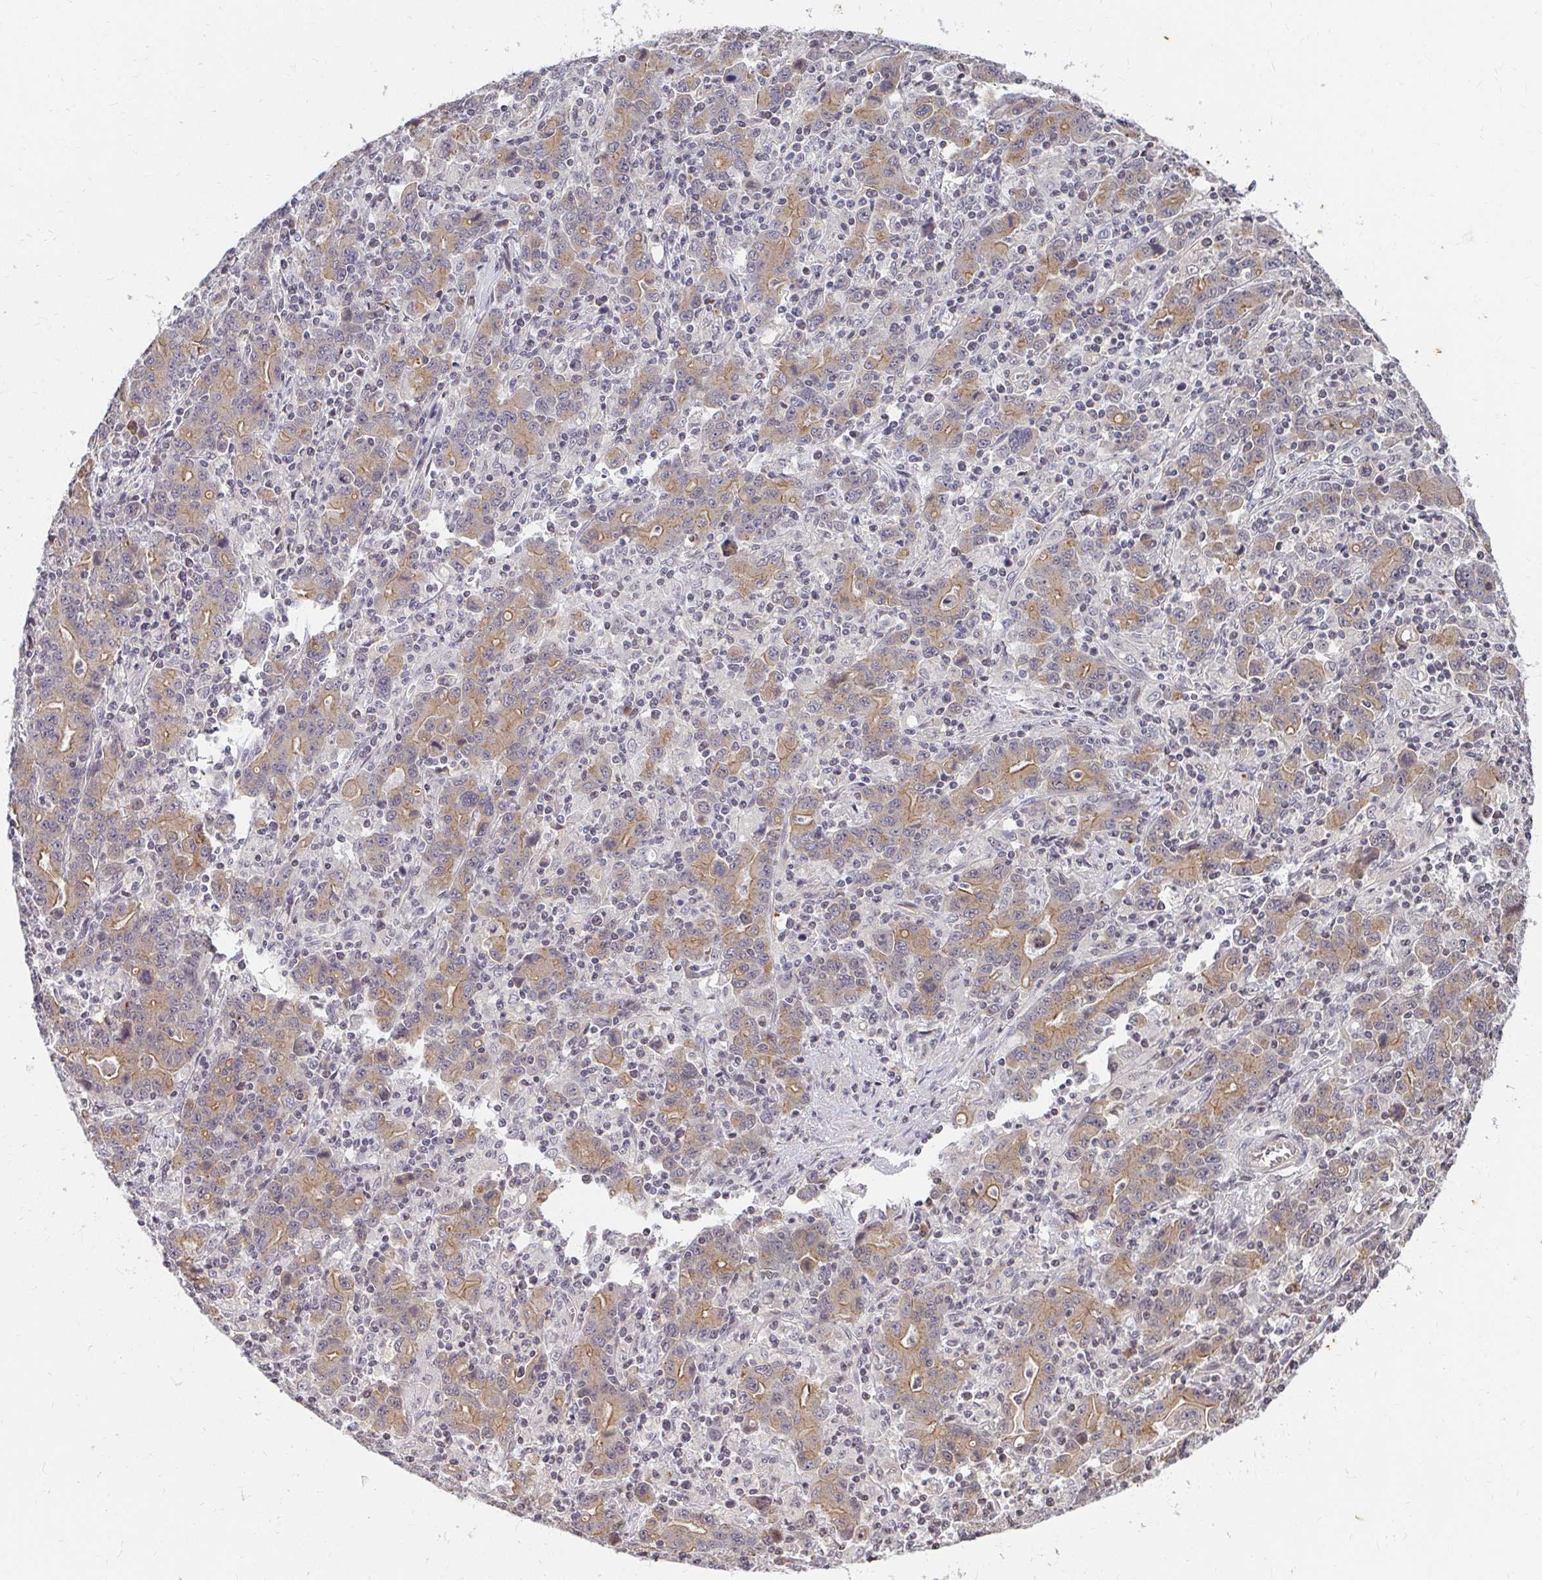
{"staining": {"intensity": "moderate", "quantity": "25%-75%", "location": "cytoplasmic/membranous"}, "tissue": "stomach cancer", "cell_type": "Tumor cells", "image_type": "cancer", "snomed": [{"axis": "morphology", "description": "Adenocarcinoma, NOS"}, {"axis": "topography", "description": "Stomach, upper"}], "caption": "Immunohistochemistry histopathology image of stomach adenocarcinoma stained for a protein (brown), which demonstrates medium levels of moderate cytoplasmic/membranous expression in about 25%-75% of tumor cells.", "gene": "ANK3", "patient": {"sex": "male", "age": 69}}